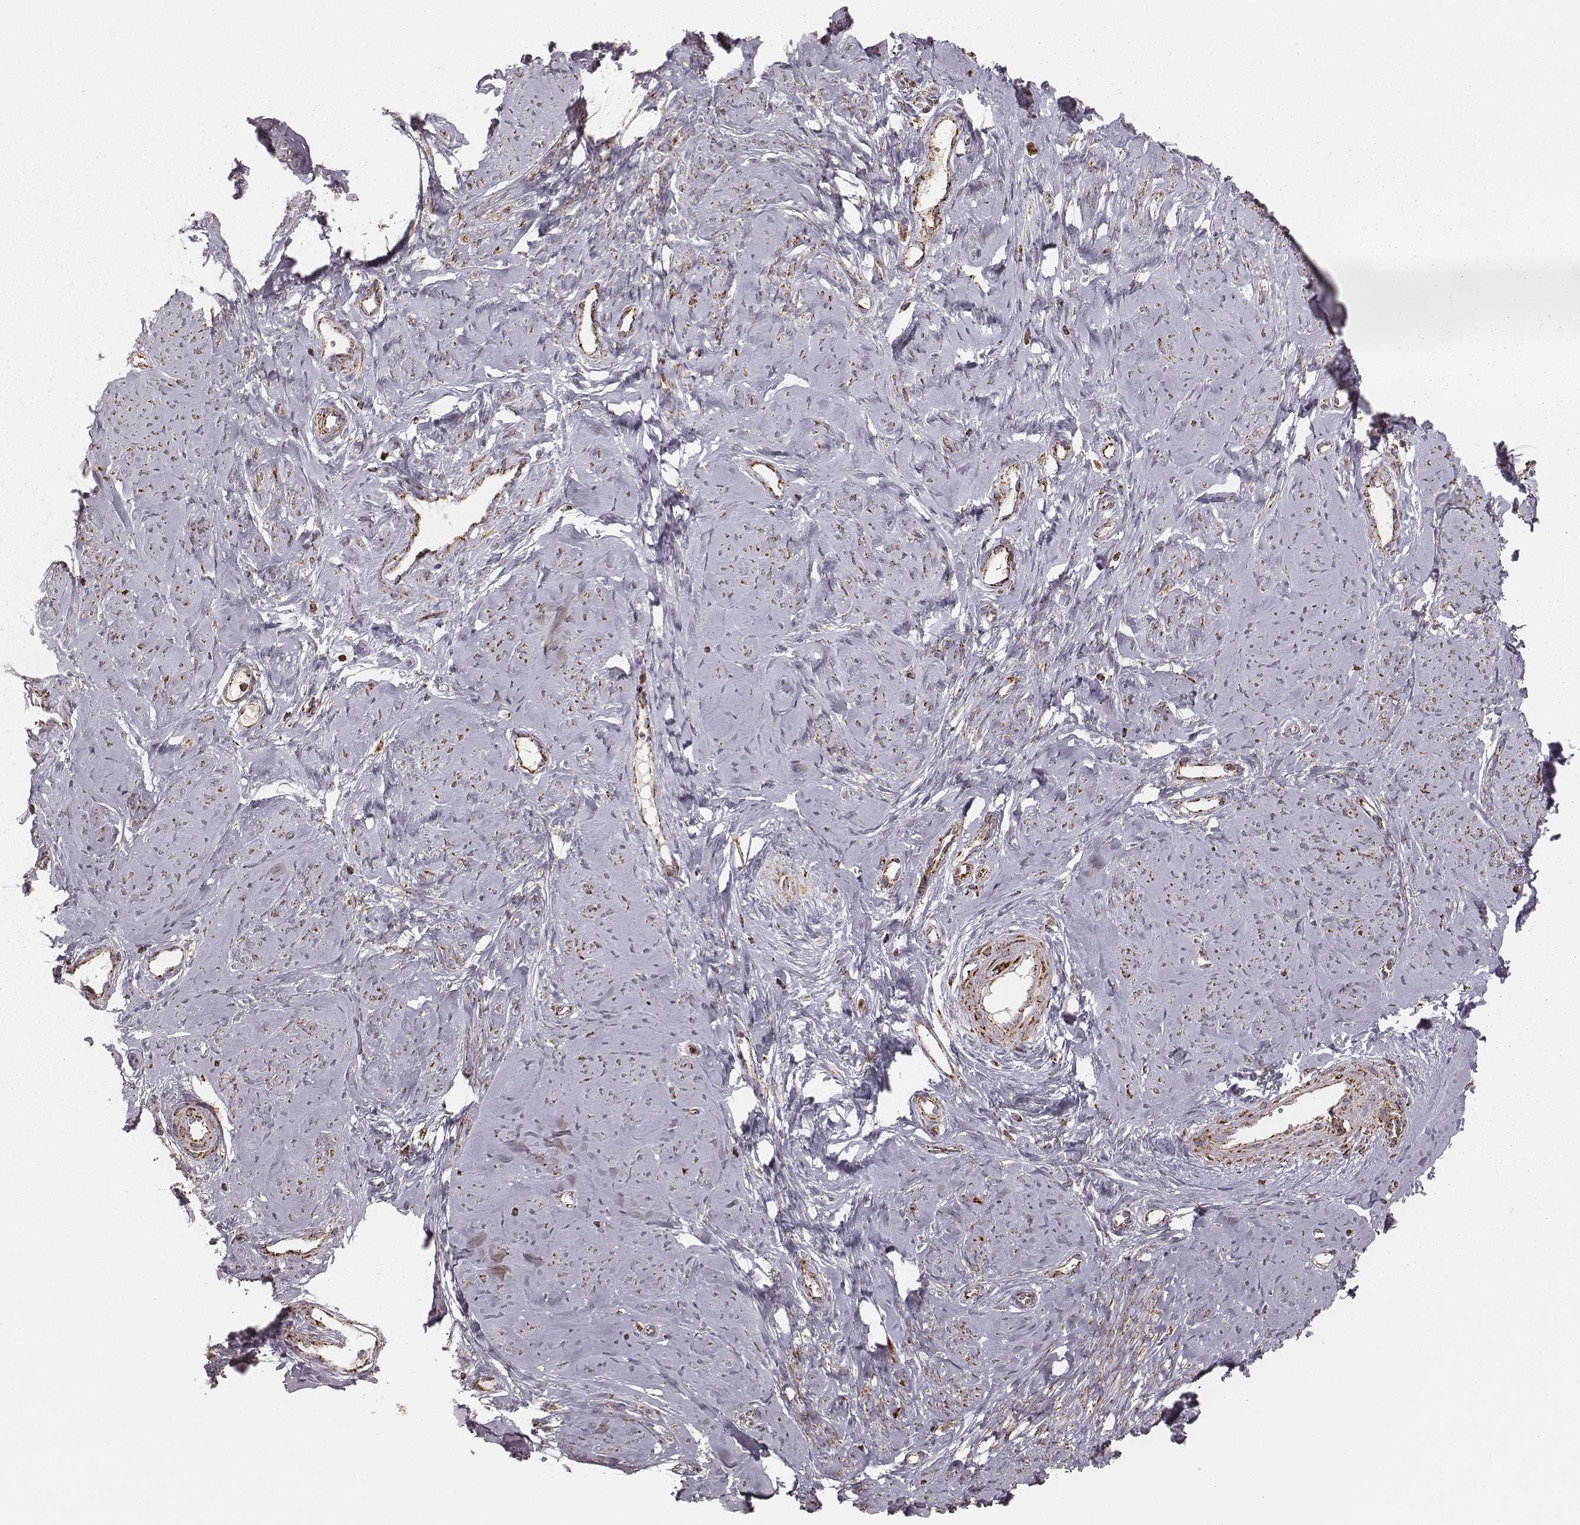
{"staining": {"intensity": "moderate", "quantity": ">75%", "location": "cytoplasmic/membranous"}, "tissue": "smooth muscle", "cell_type": "Smooth muscle cells", "image_type": "normal", "snomed": [{"axis": "morphology", "description": "Normal tissue, NOS"}, {"axis": "topography", "description": "Smooth muscle"}], "caption": "Smooth muscle cells display moderate cytoplasmic/membranous positivity in about >75% of cells in normal smooth muscle. (Brightfield microscopy of DAB IHC at high magnification).", "gene": "CS", "patient": {"sex": "female", "age": 48}}